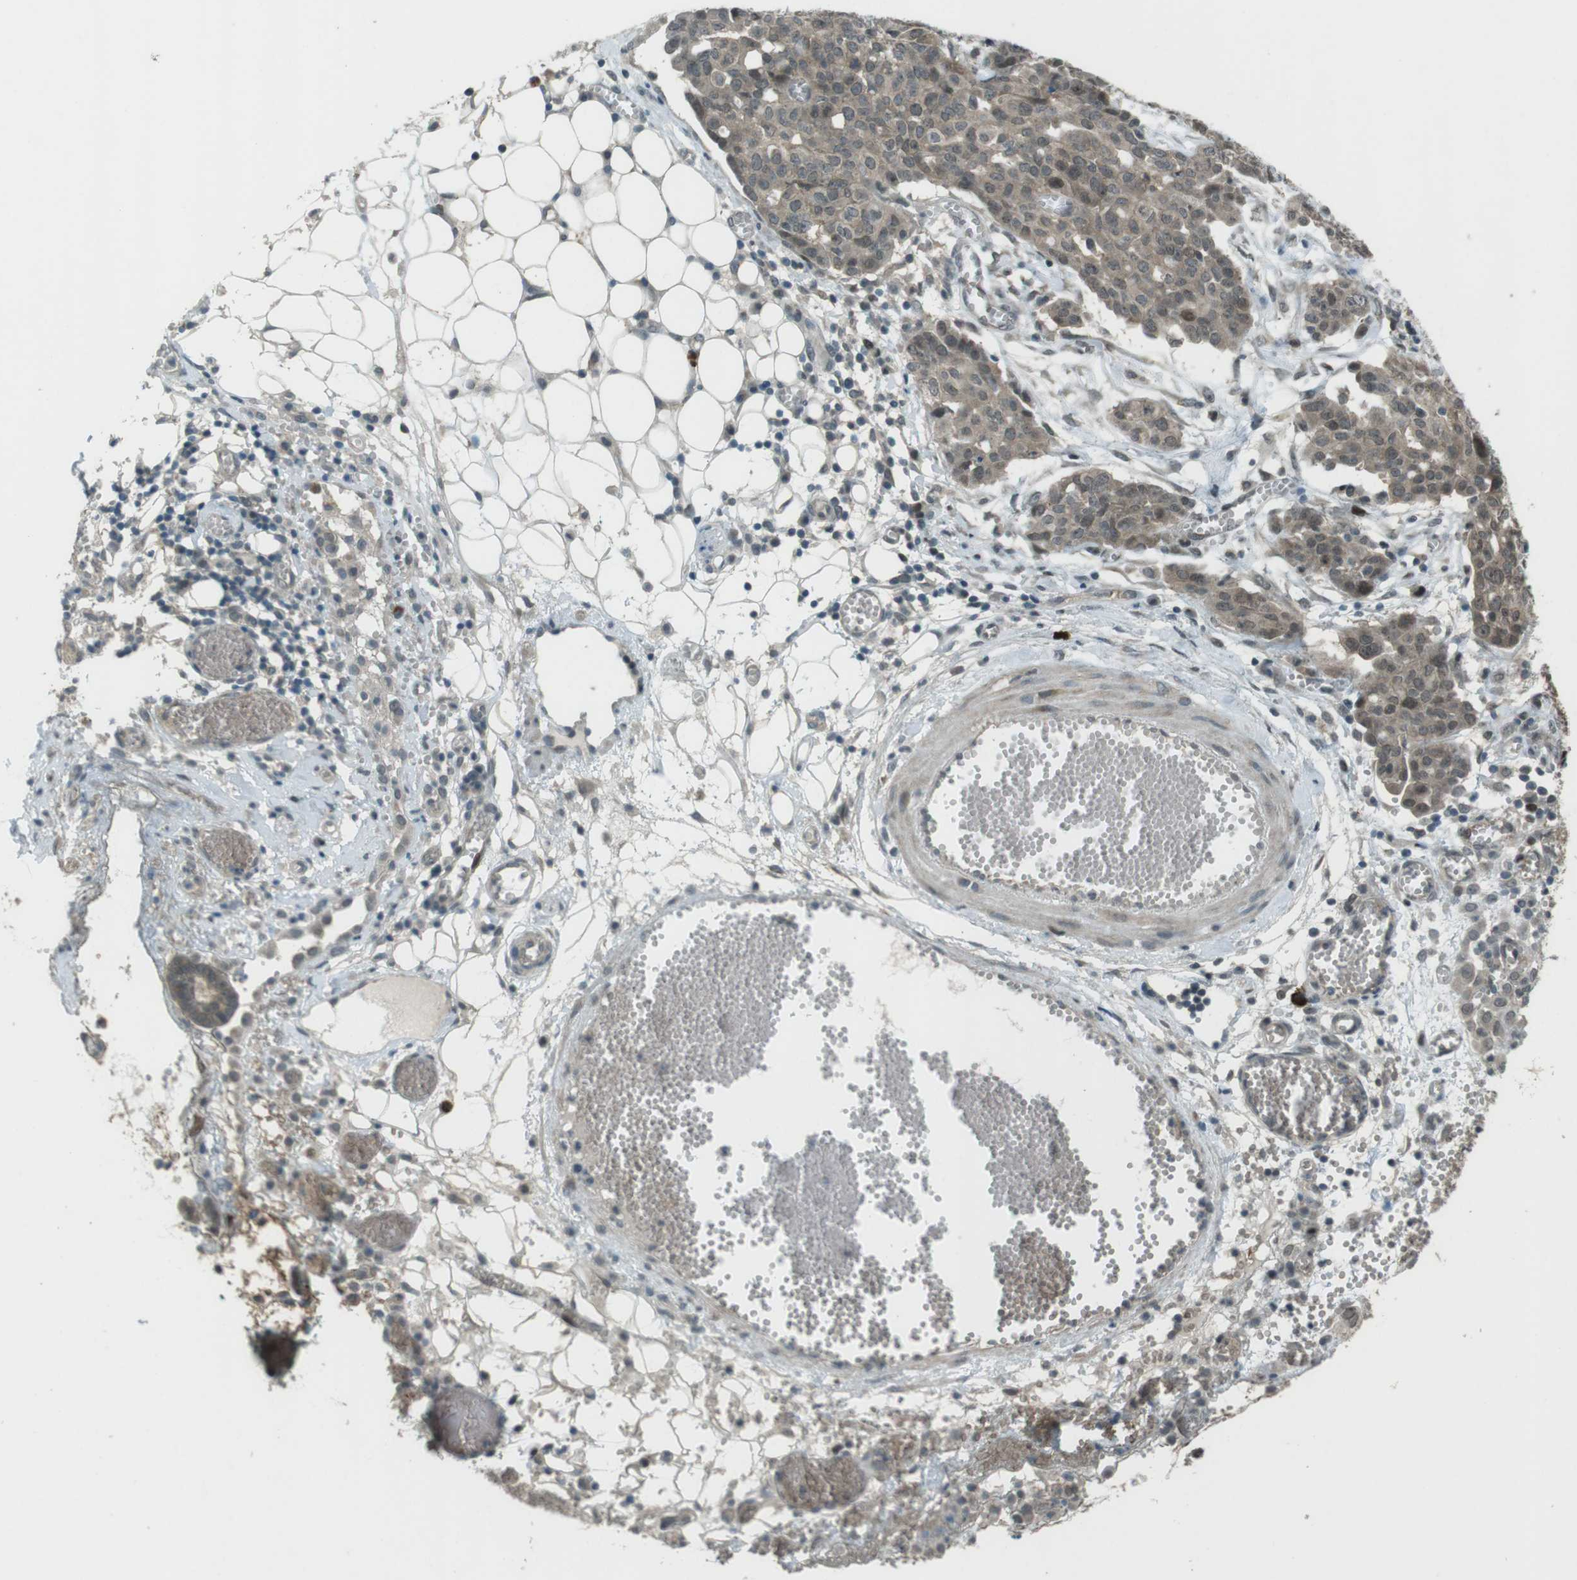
{"staining": {"intensity": "weak", "quantity": ">75%", "location": "cytoplasmic/membranous,nuclear"}, "tissue": "ovarian cancer", "cell_type": "Tumor cells", "image_type": "cancer", "snomed": [{"axis": "morphology", "description": "Cystadenocarcinoma, serous, NOS"}, {"axis": "topography", "description": "Soft tissue"}, {"axis": "topography", "description": "Ovary"}], "caption": "Human ovarian serous cystadenocarcinoma stained with a protein marker exhibits weak staining in tumor cells.", "gene": "SLITRK5", "patient": {"sex": "female", "age": 57}}